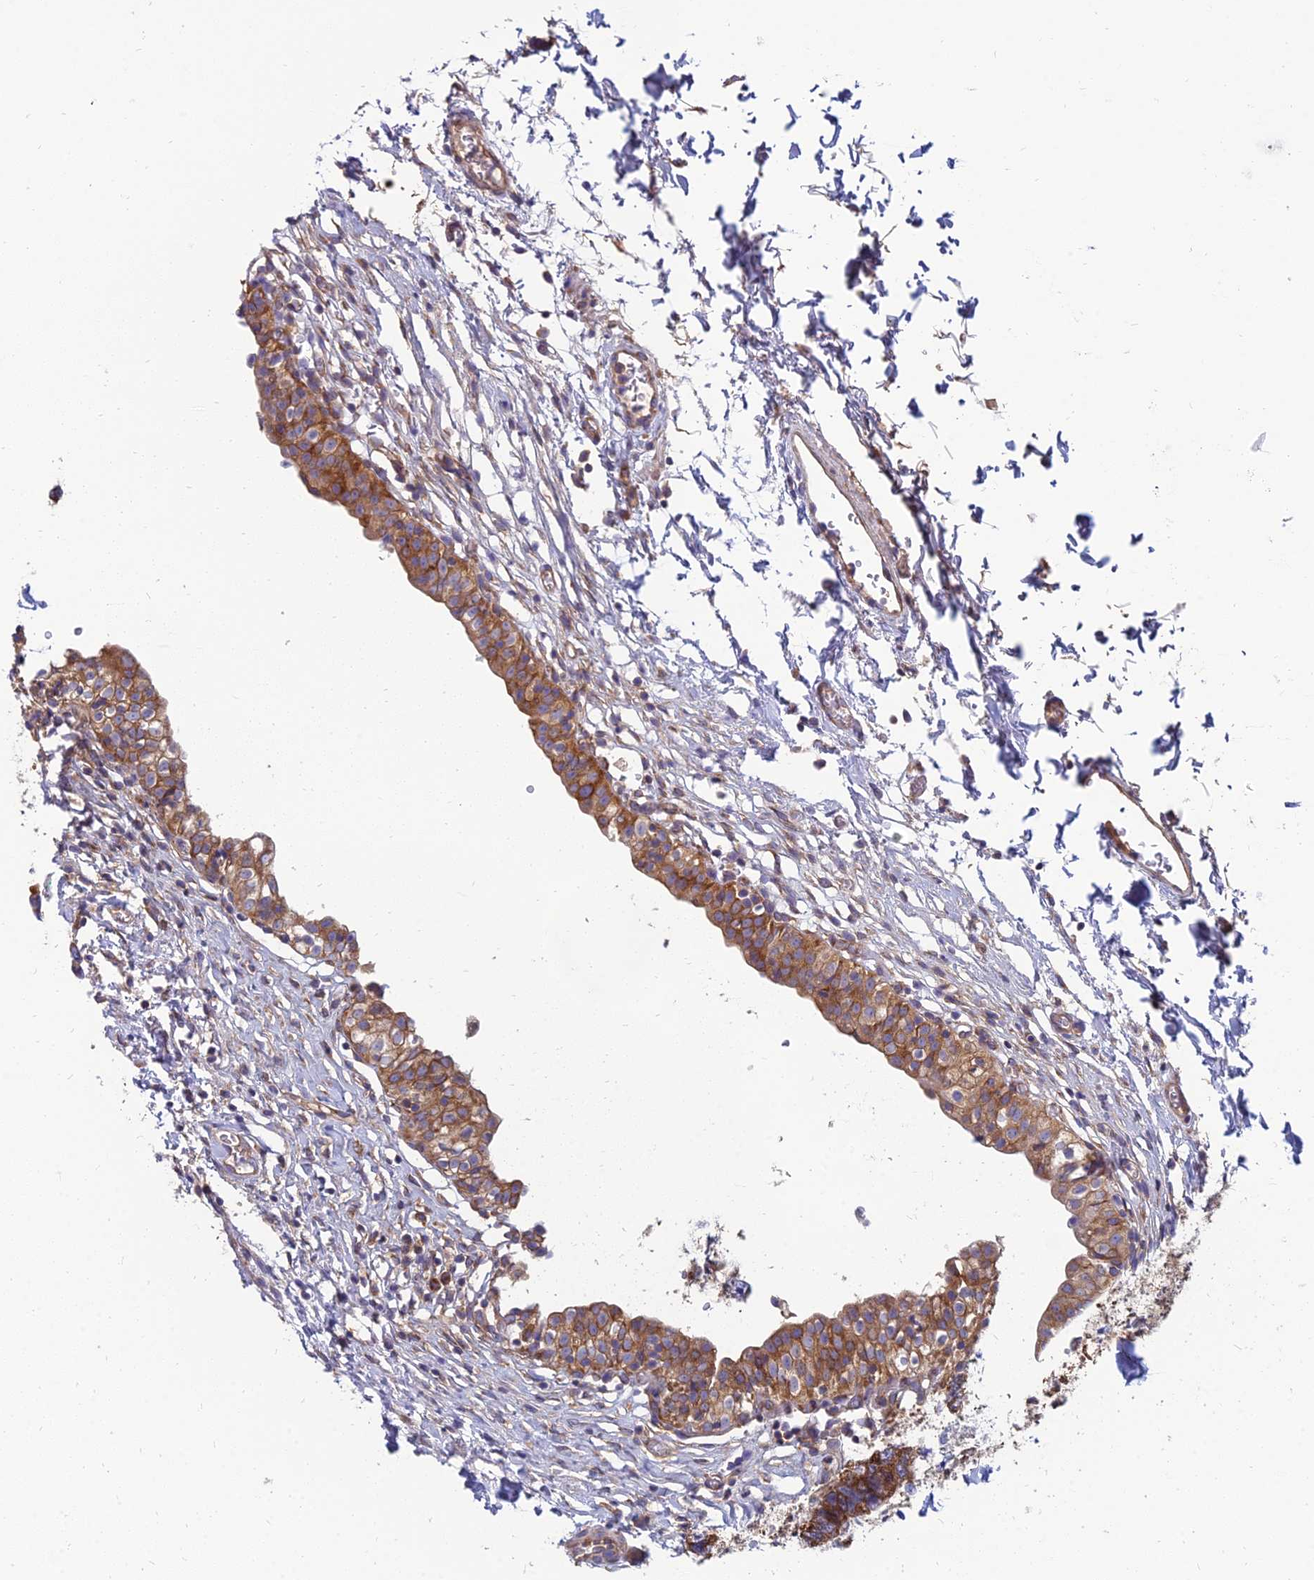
{"staining": {"intensity": "strong", "quantity": ">75%", "location": "cytoplasmic/membranous"}, "tissue": "urinary bladder", "cell_type": "Urothelial cells", "image_type": "normal", "snomed": [{"axis": "morphology", "description": "Normal tissue, NOS"}, {"axis": "topography", "description": "Urinary bladder"}, {"axis": "topography", "description": "Peripheral nerve tissue"}], "caption": "High-power microscopy captured an immunohistochemistry (IHC) micrograph of unremarkable urinary bladder, revealing strong cytoplasmic/membranous expression in approximately >75% of urothelial cells.", "gene": "TXLNA", "patient": {"sex": "male", "age": 55}}